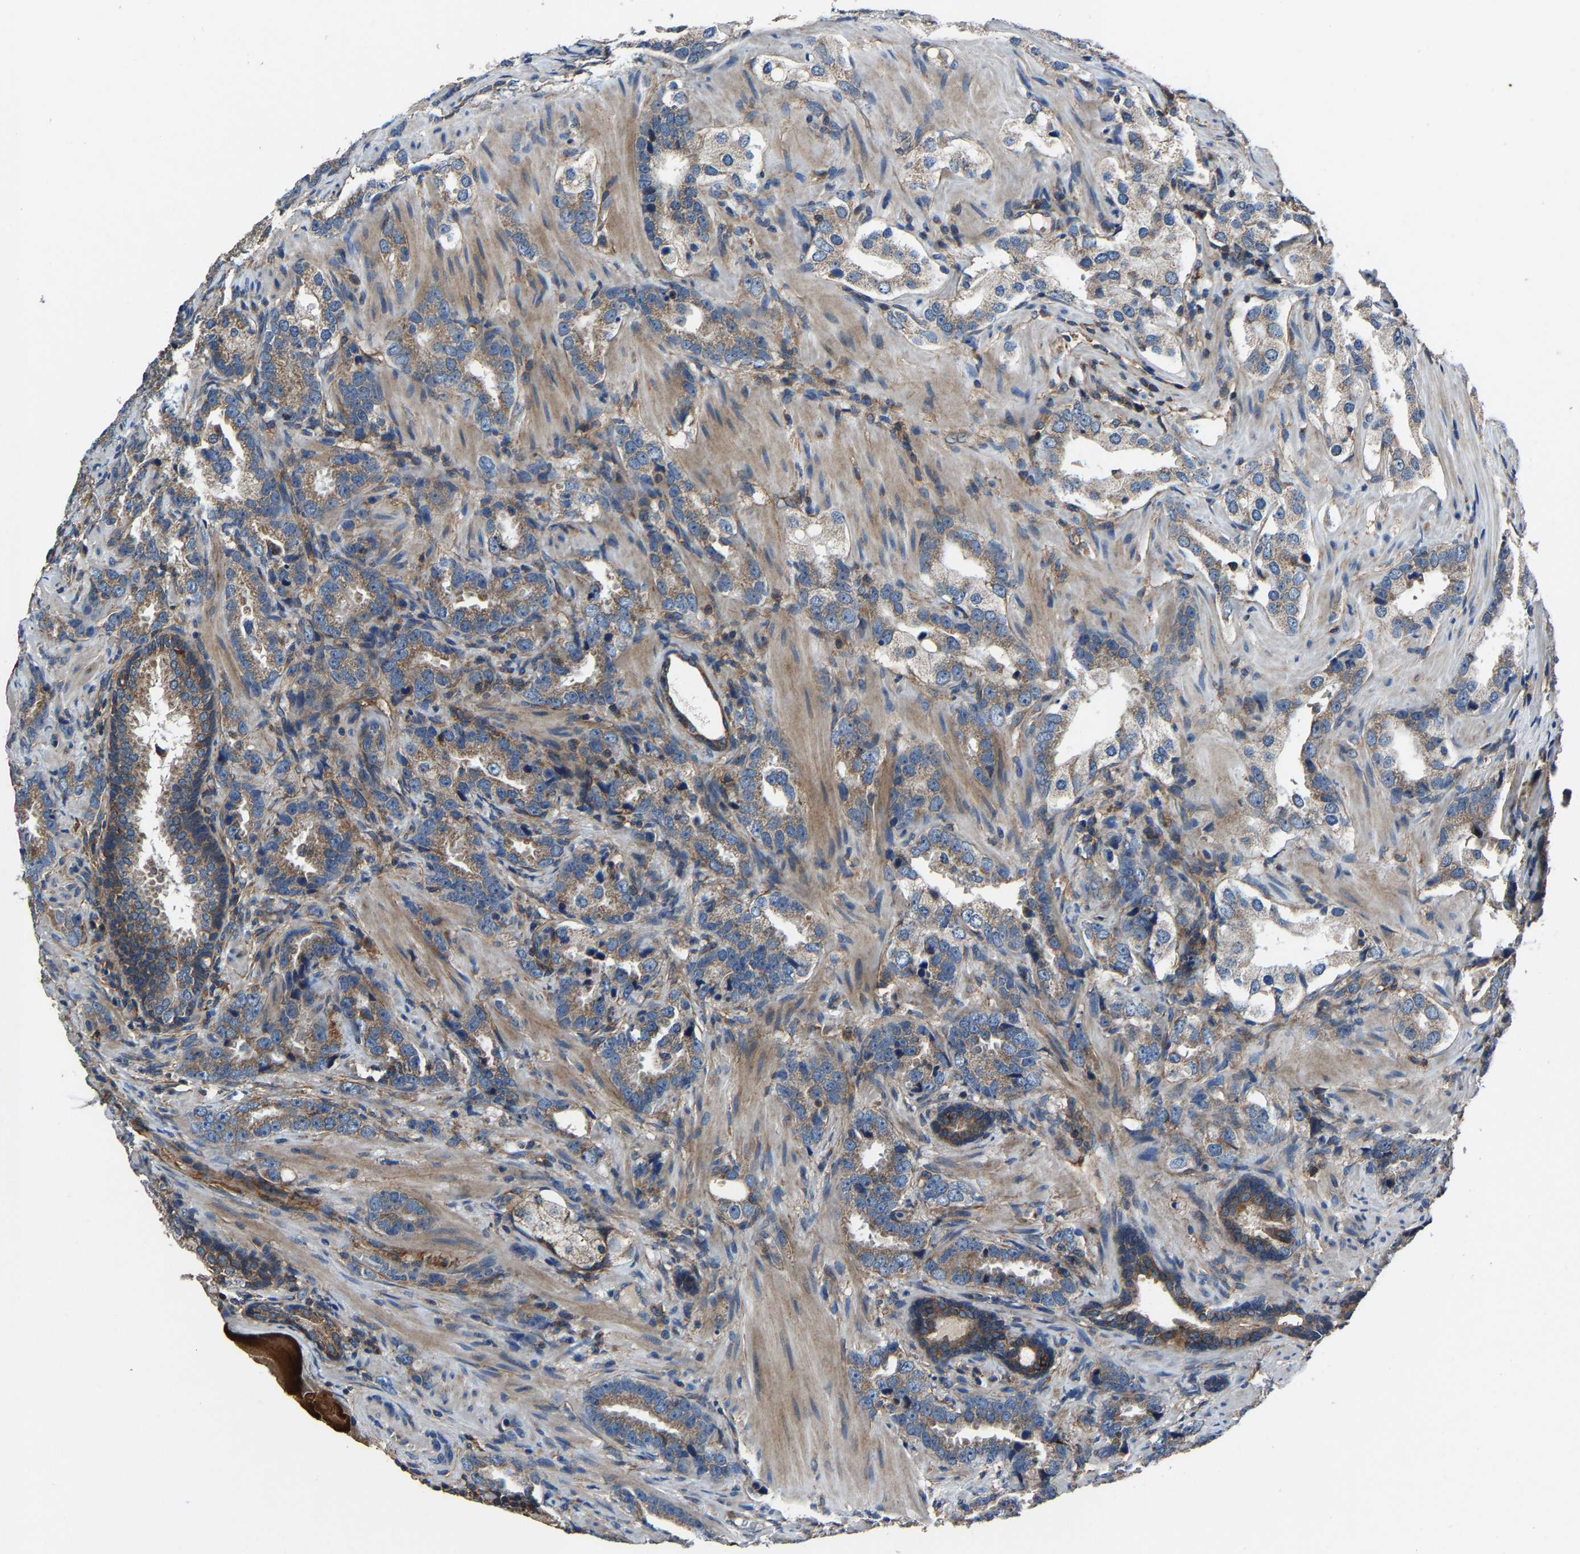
{"staining": {"intensity": "moderate", "quantity": "25%-75%", "location": "cytoplasmic/membranous"}, "tissue": "prostate cancer", "cell_type": "Tumor cells", "image_type": "cancer", "snomed": [{"axis": "morphology", "description": "Adenocarcinoma, High grade"}, {"axis": "topography", "description": "Prostate"}], "caption": "This image reveals immunohistochemistry (IHC) staining of prostate cancer (adenocarcinoma (high-grade)), with medium moderate cytoplasmic/membranous positivity in approximately 25%-75% of tumor cells.", "gene": "KIAA1958", "patient": {"sex": "male", "age": 63}}